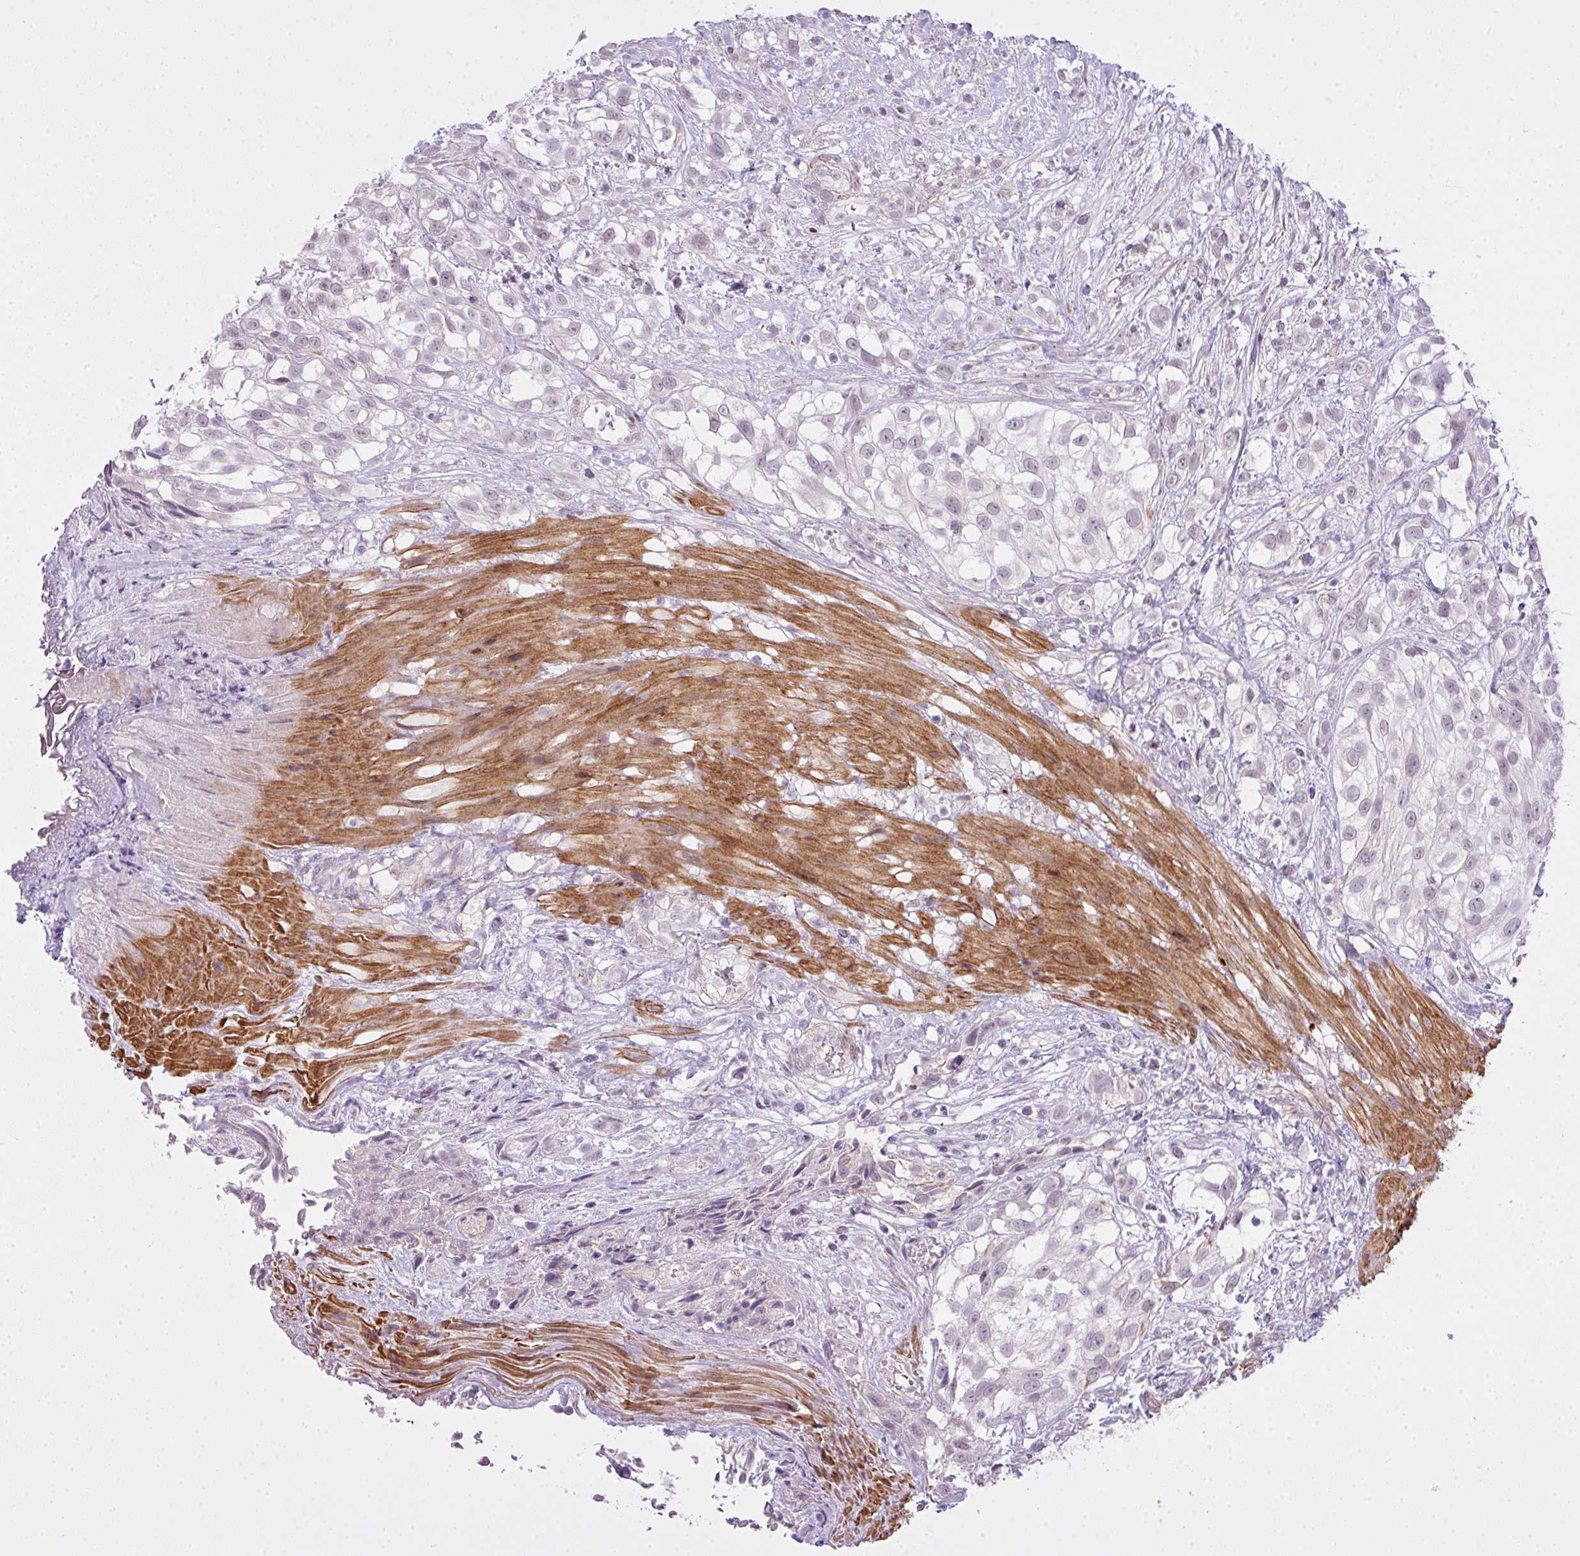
{"staining": {"intensity": "negative", "quantity": "none", "location": "none"}, "tissue": "urothelial cancer", "cell_type": "Tumor cells", "image_type": "cancer", "snomed": [{"axis": "morphology", "description": "Urothelial carcinoma, High grade"}, {"axis": "topography", "description": "Urinary bladder"}], "caption": "Urothelial carcinoma (high-grade) was stained to show a protein in brown. There is no significant staining in tumor cells. Brightfield microscopy of immunohistochemistry stained with DAB (brown) and hematoxylin (blue), captured at high magnification.", "gene": "ZNF688", "patient": {"sex": "male", "age": 56}}